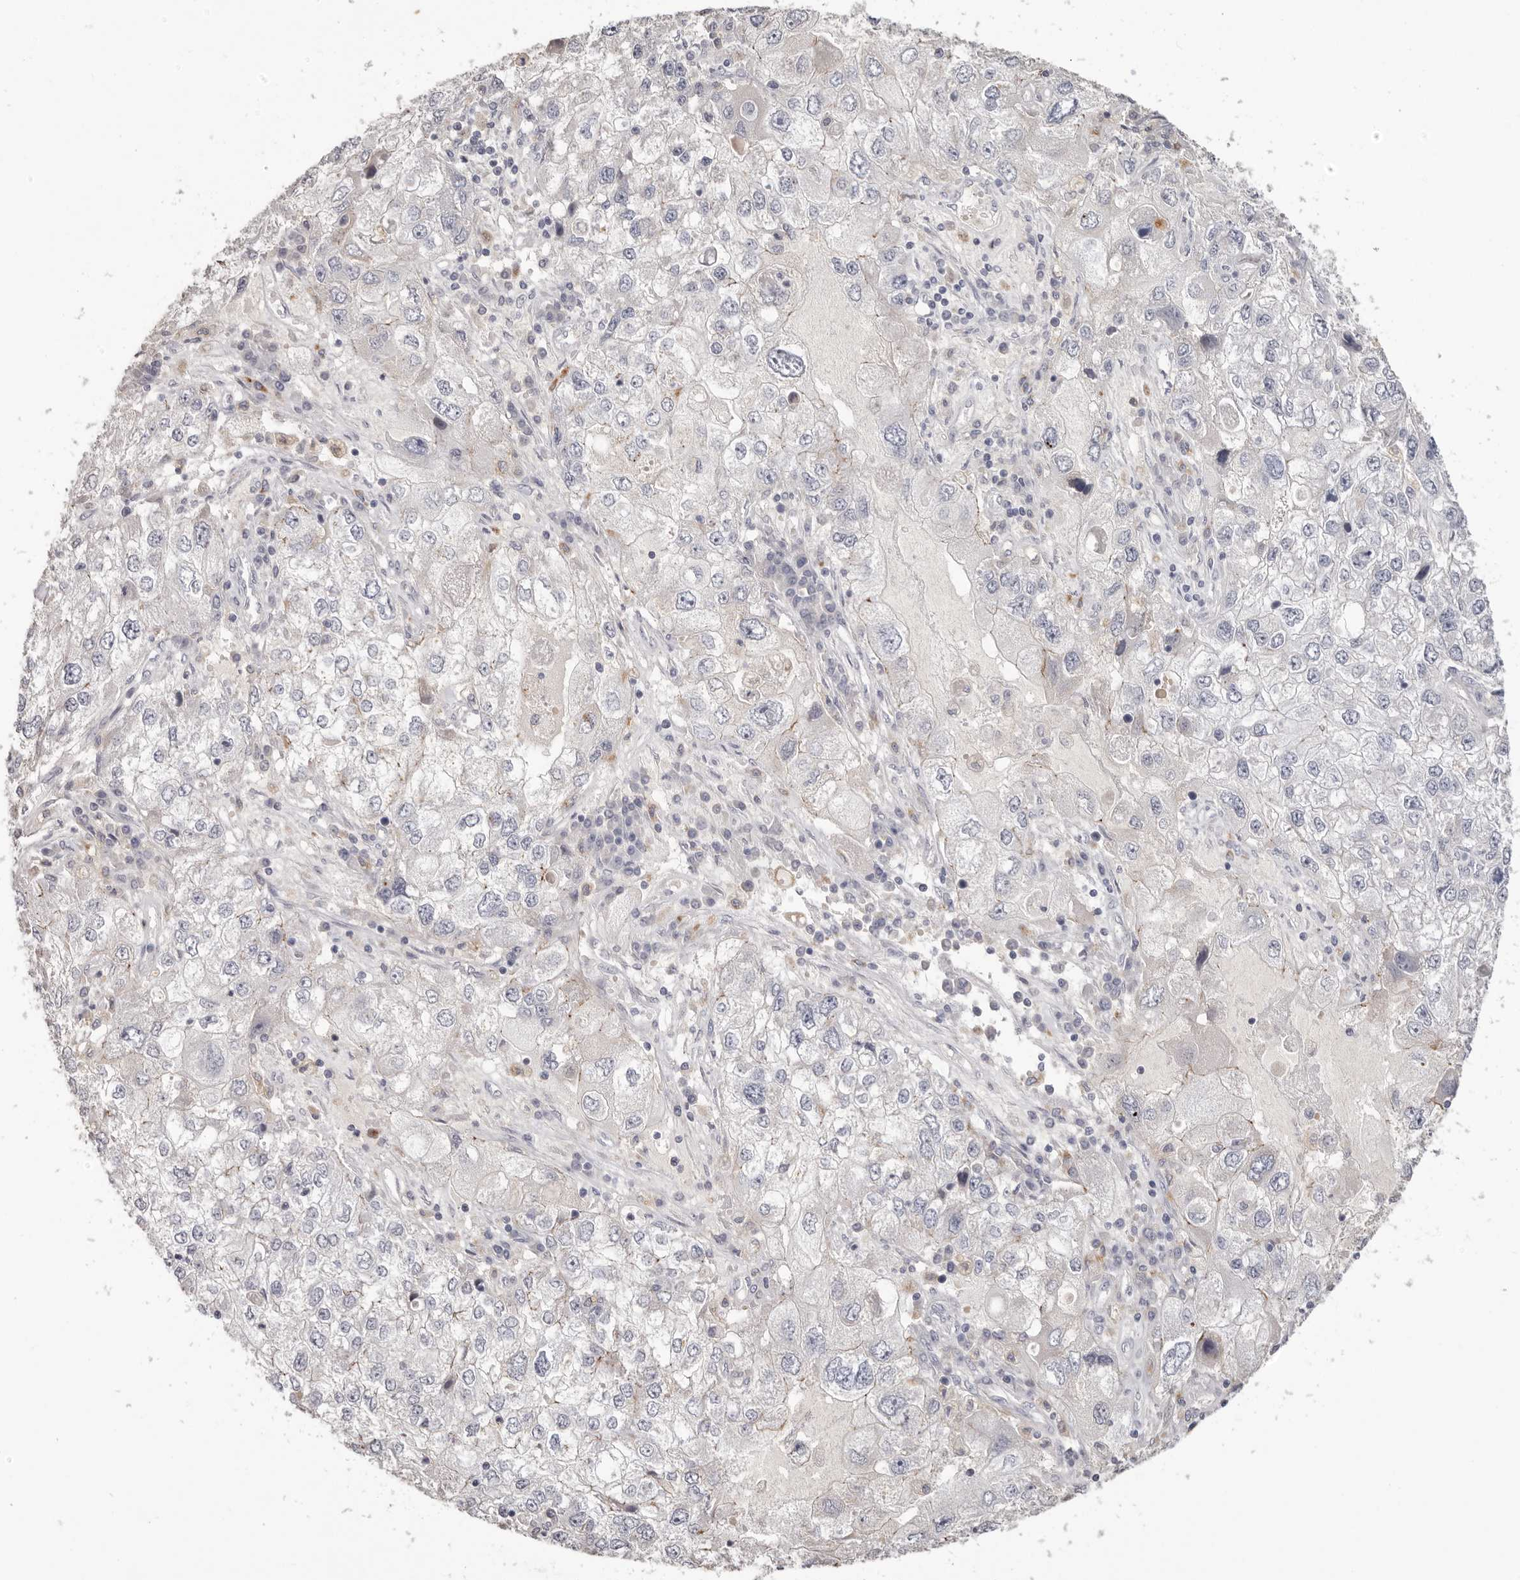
{"staining": {"intensity": "weak", "quantity": "<25%", "location": "cytoplasmic/membranous"}, "tissue": "endometrial cancer", "cell_type": "Tumor cells", "image_type": "cancer", "snomed": [{"axis": "morphology", "description": "Adenocarcinoma, NOS"}, {"axis": "topography", "description": "Endometrium"}], "caption": "Tumor cells are negative for brown protein staining in endometrial cancer (adenocarcinoma).", "gene": "PCDHB6", "patient": {"sex": "female", "age": 49}}